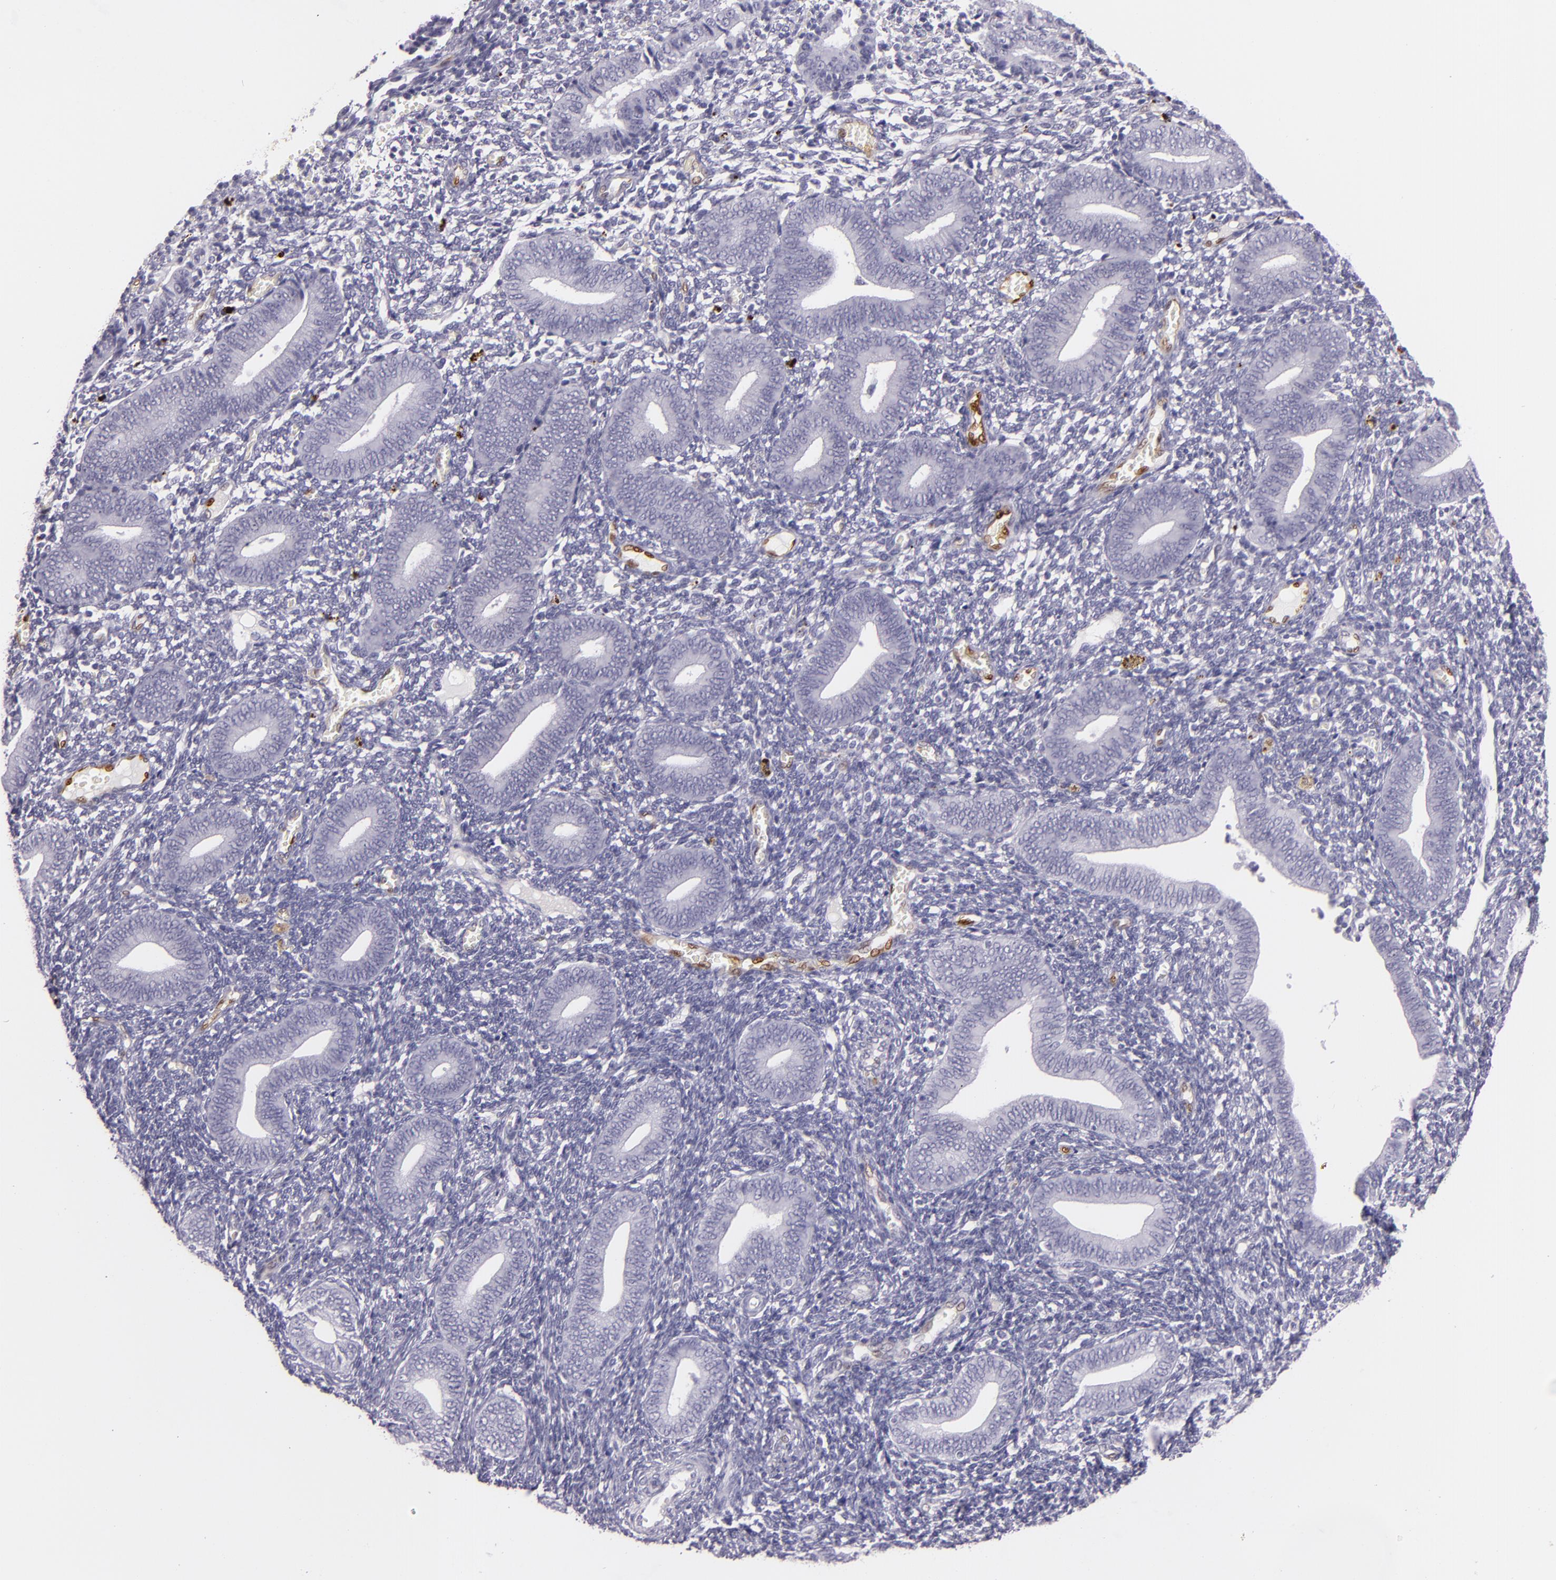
{"staining": {"intensity": "negative", "quantity": "none", "location": "none"}, "tissue": "endometrium", "cell_type": "Cells in endometrial stroma", "image_type": "normal", "snomed": [{"axis": "morphology", "description": "Normal tissue, NOS"}, {"axis": "topography", "description": "Uterus"}, {"axis": "topography", "description": "Endometrium"}], "caption": "Endometrium was stained to show a protein in brown. There is no significant expression in cells in endometrial stroma. (Brightfield microscopy of DAB immunohistochemistry (IHC) at high magnification).", "gene": "MT1A", "patient": {"sex": "female", "age": 33}}